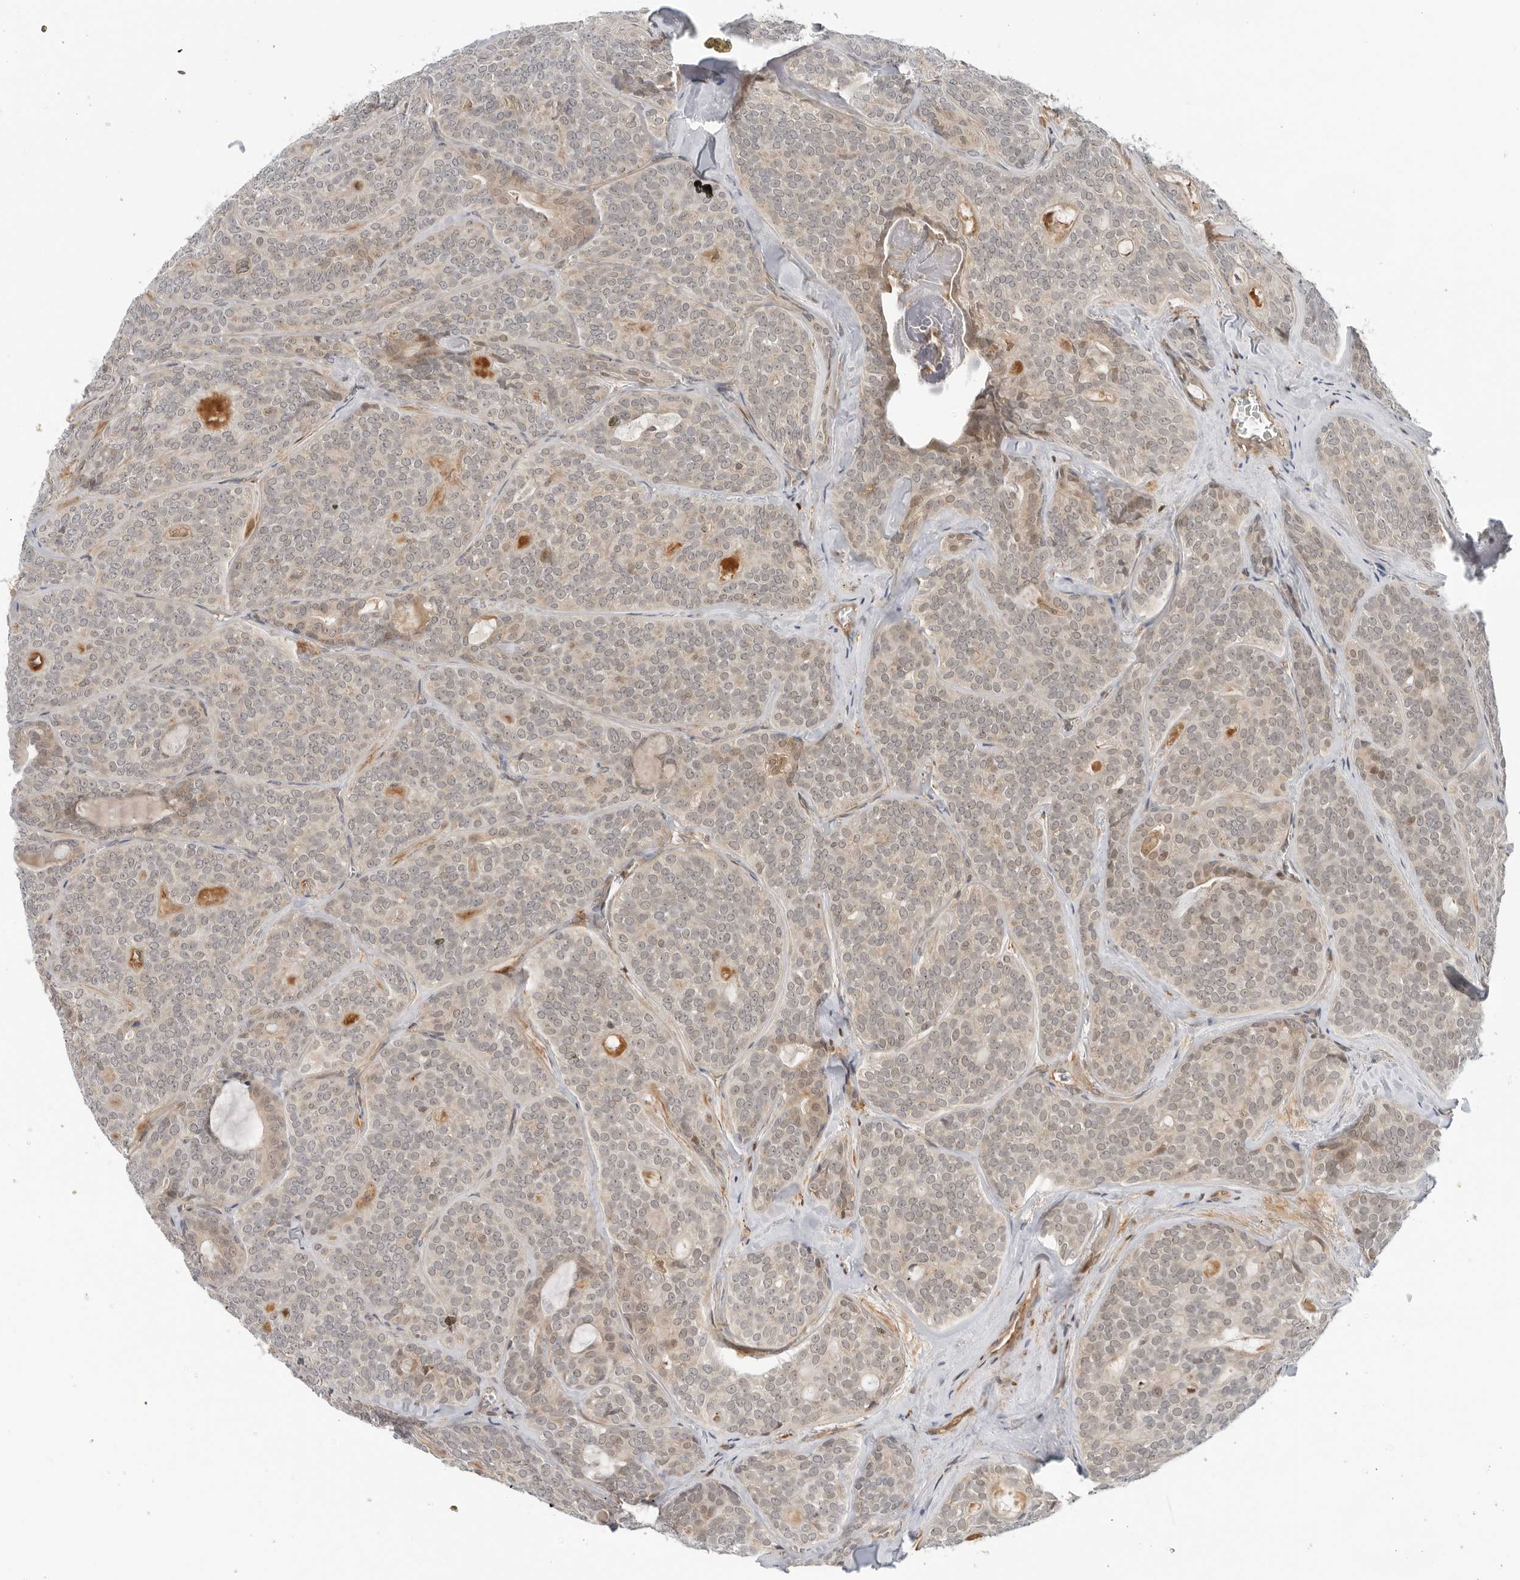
{"staining": {"intensity": "weak", "quantity": "<25%", "location": "cytoplasmic/membranous"}, "tissue": "head and neck cancer", "cell_type": "Tumor cells", "image_type": "cancer", "snomed": [{"axis": "morphology", "description": "Adenocarcinoma, NOS"}, {"axis": "topography", "description": "Head-Neck"}], "caption": "Head and neck cancer was stained to show a protein in brown. There is no significant expression in tumor cells.", "gene": "SUGCT", "patient": {"sex": "male", "age": 66}}